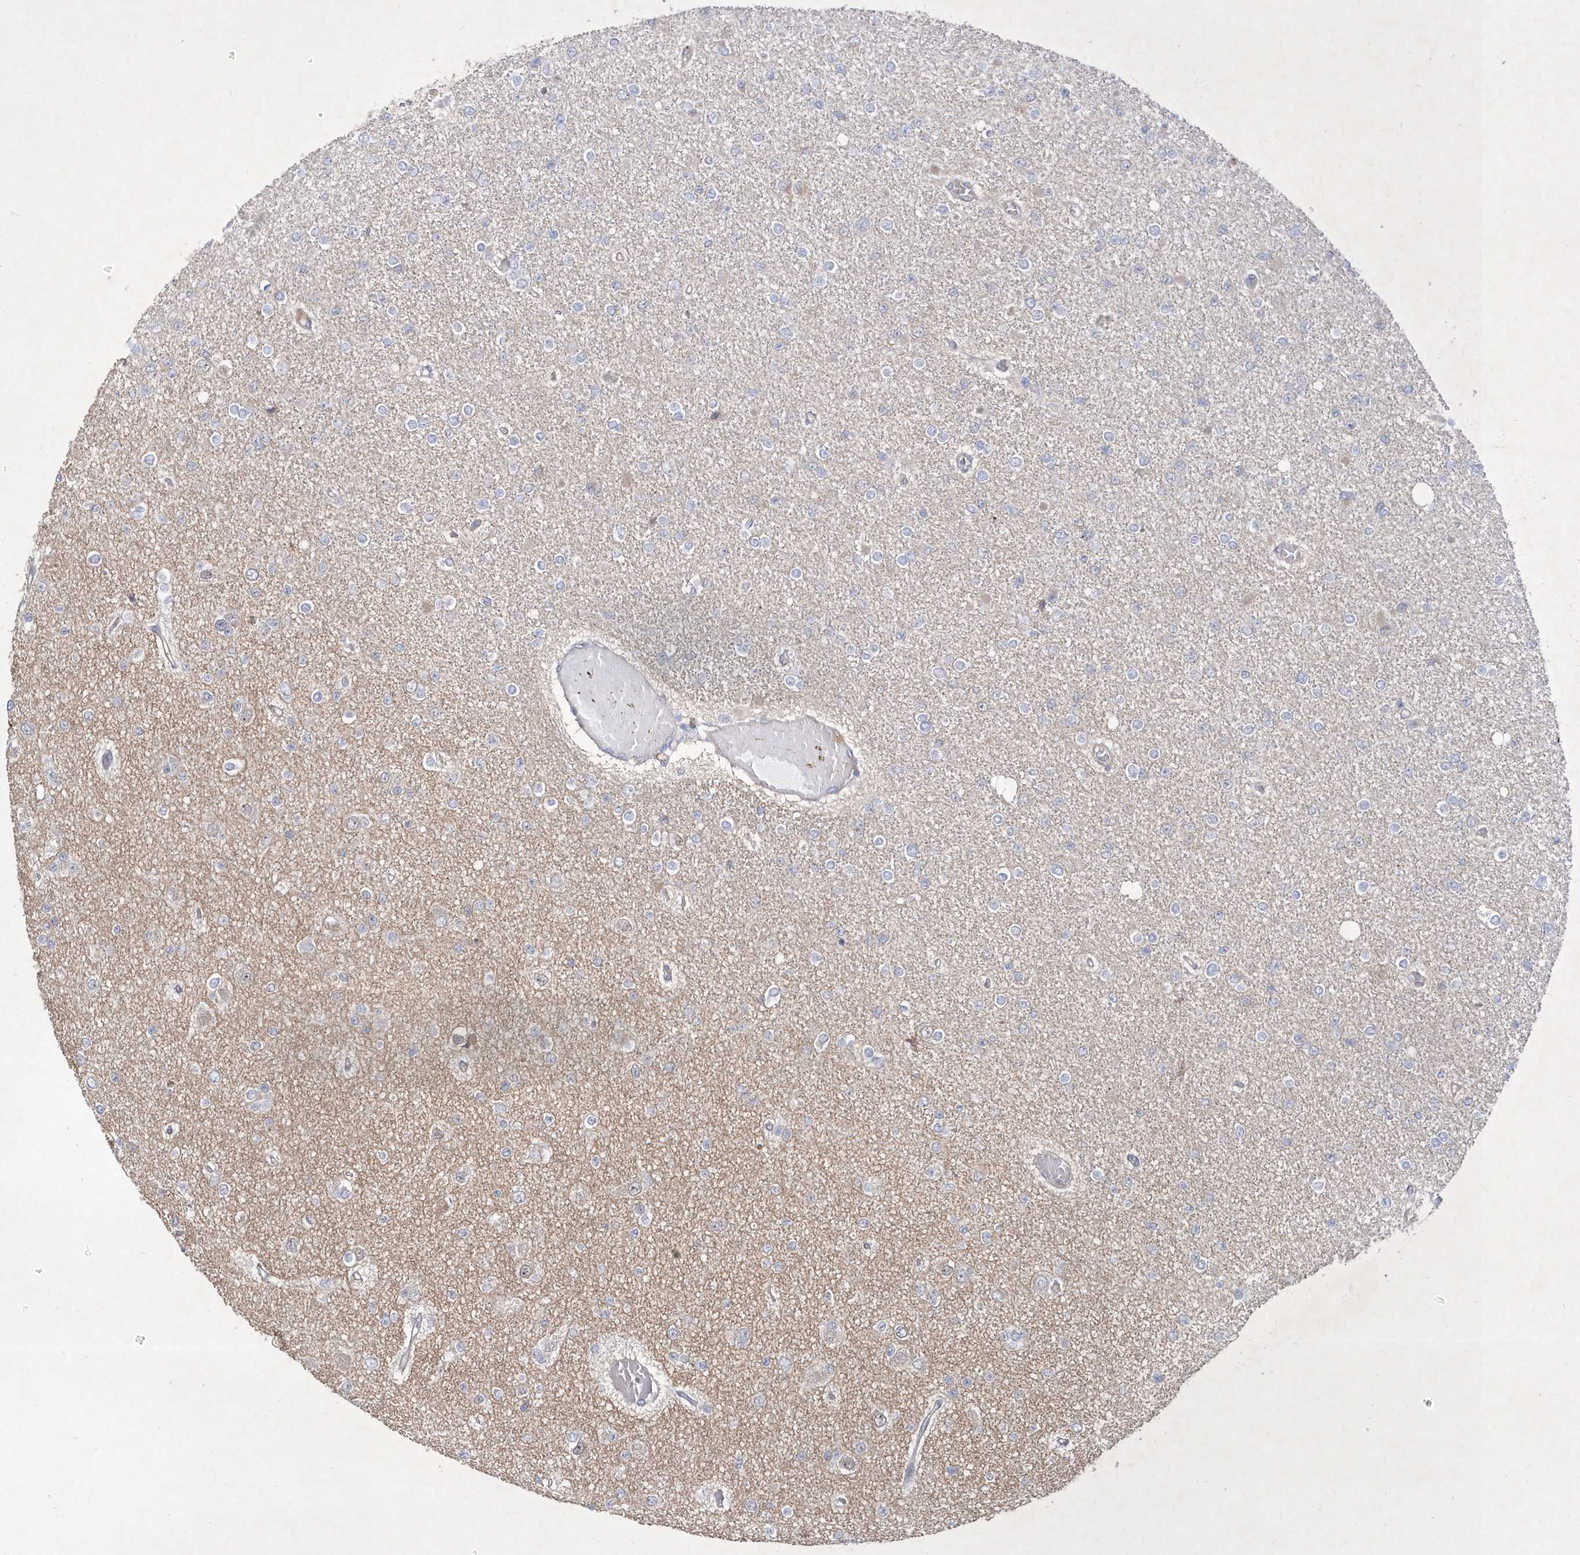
{"staining": {"intensity": "negative", "quantity": "none", "location": "none"}, "tissue": "glioma", "cell_type": "Tumor cells", "image_type": "cancer", "snomed": [{"axis": "morphology", "description": "Glioma, malignant, Low grade"}, {"axis": "topography", "description": "Brain"}], "caption": "Immunohistochemistry photomicrograph of neoplastic tissue: glioma stained with DAB exhibits no significant protein expression in tumor cells. The staining was performed using DAB (3,3'-diaminobenzidine) to visualize the protein expression in brown, while the nuclei were stained in blue with hematoxylin (Magnification: 20x).", "gene": "DSPP", "patient": {"sex": "female", "age": 22}}